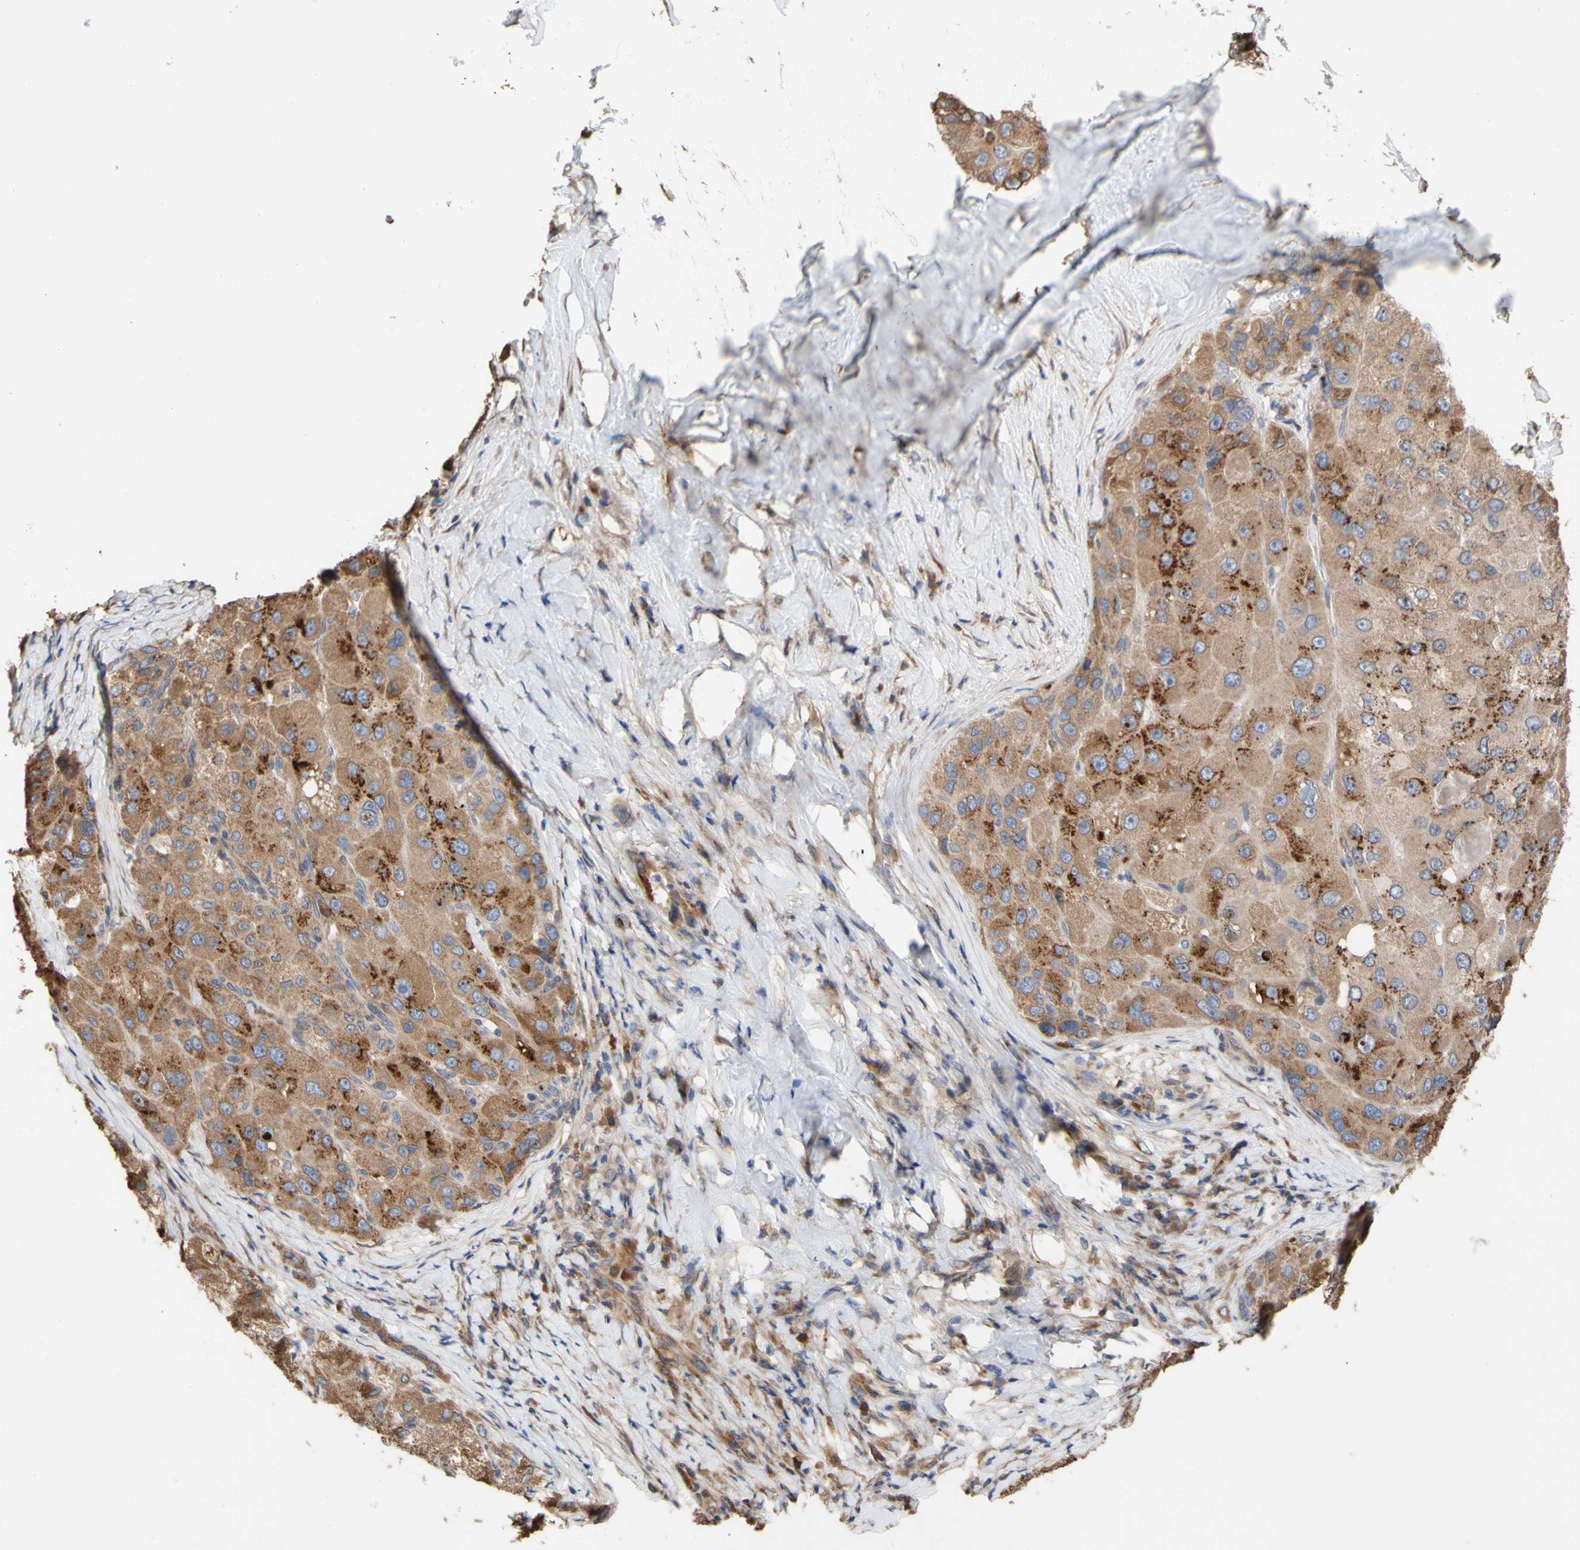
{"staining": {"intensity": "moderate", "quantity": ">75%", "location": "cytoplasmic/membranous"}, "tissue": "liver cancer", "cell_type": "Tumor cells", "image_type": "cancer", "snomed": [{"axis": "morphology", "description": "Carcinoma, Hepatocellular, NOS"}, {"axis": "topography", "description": "Liver"}], "caption": "Liver cancer (hepatocellular carcinoma) stained with DAB (3,3'-diaminobenzidine) IHC demonstrates medium levels of moderate cytoplasmic/membranous expression in about >75% of tumor cells.", "gene": "NECTIN3", "patient": {"sex": "male", "age": 80}}